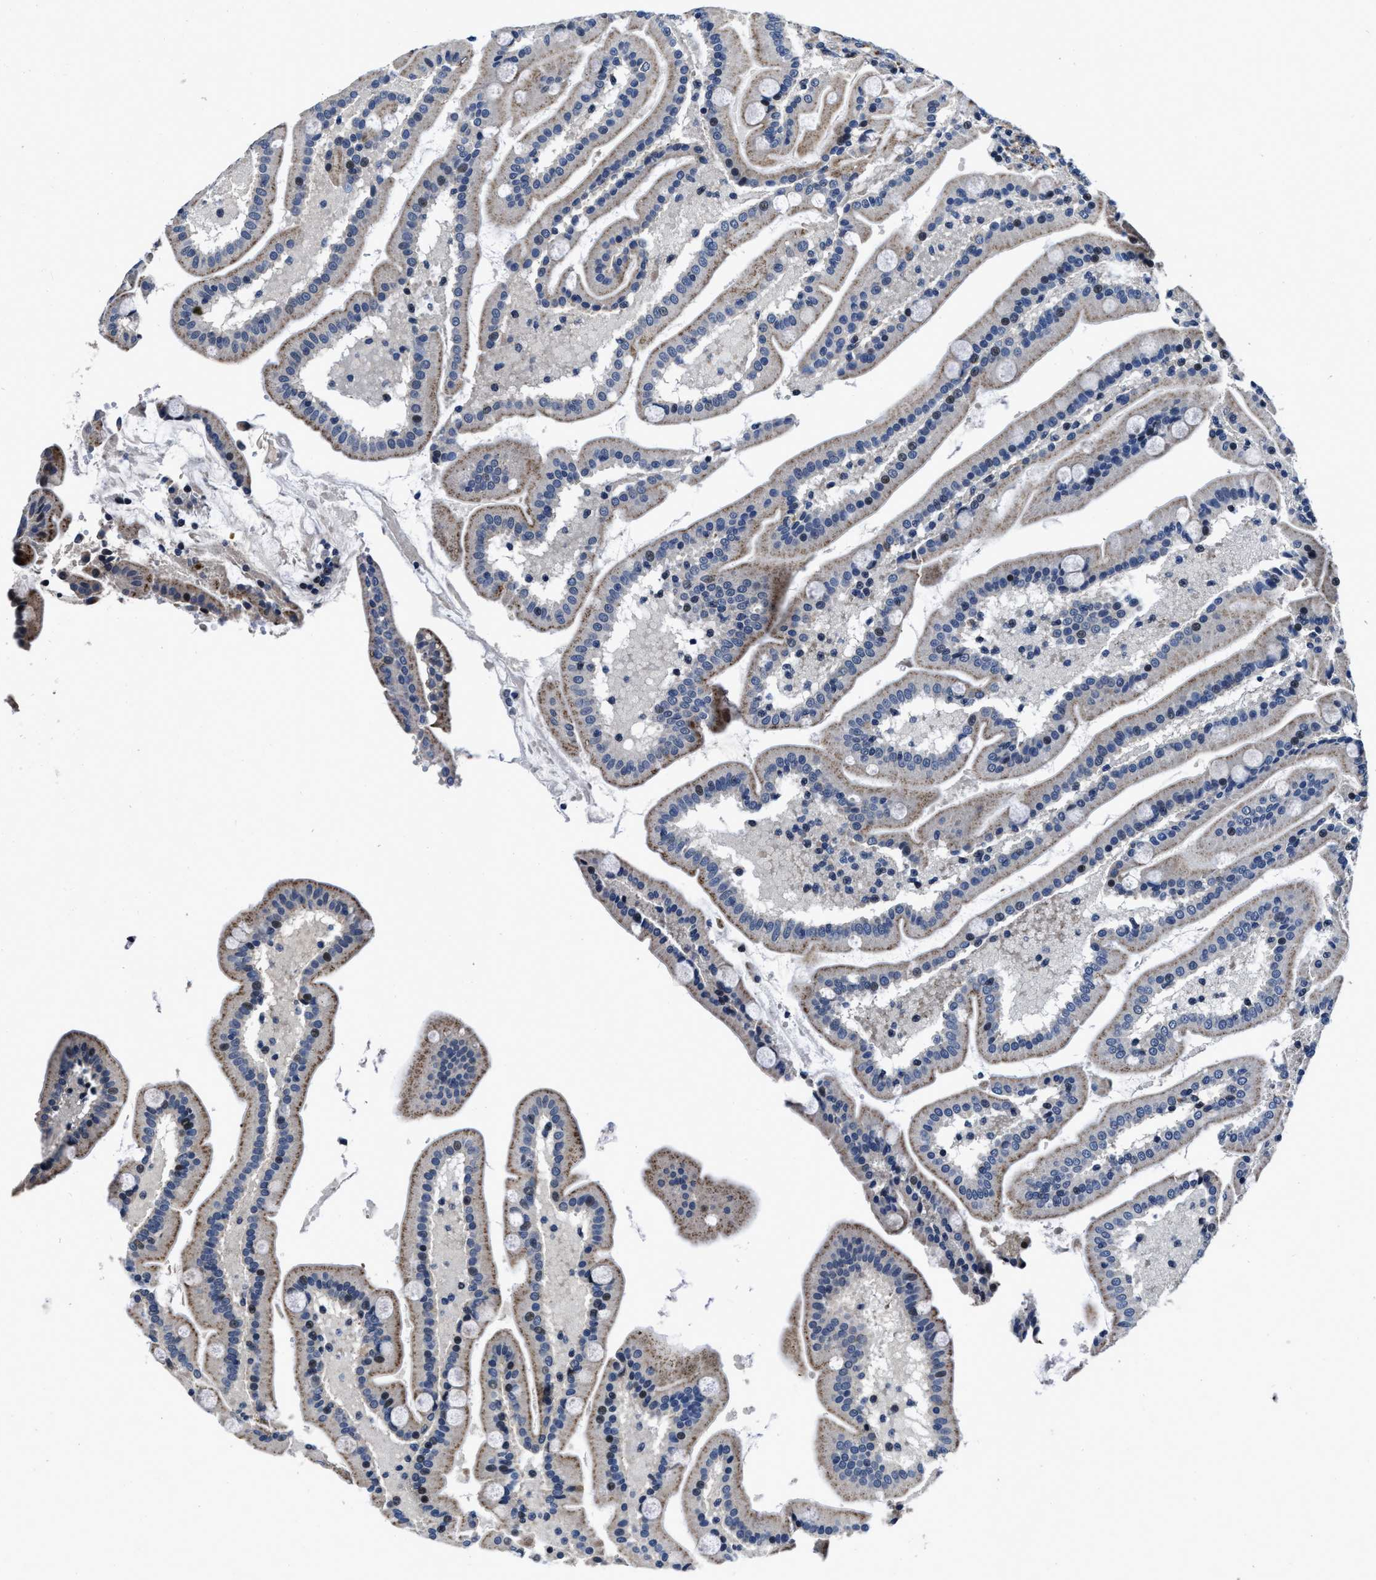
{"staining": {"intensity": "moderate", "quantity": "25%-75%", "location": "cytoplasmic/membranous"}, "tissue": "duodenum", "cell_type": "Glandular cells", "image_type": "normal", "snomed": [{"axis": "morphology", "description": "Normal tissue, NOS"}, {"axis": "topography", "description": "Duodenum"}], "caption": "Protein staining demonstrates moderate cytoplasmic/membranous staining in about 25%-75% of glandular cells in benign duodenum.", "gene": "C2orf66", "patient": {"sex": "male", "age": 54}}